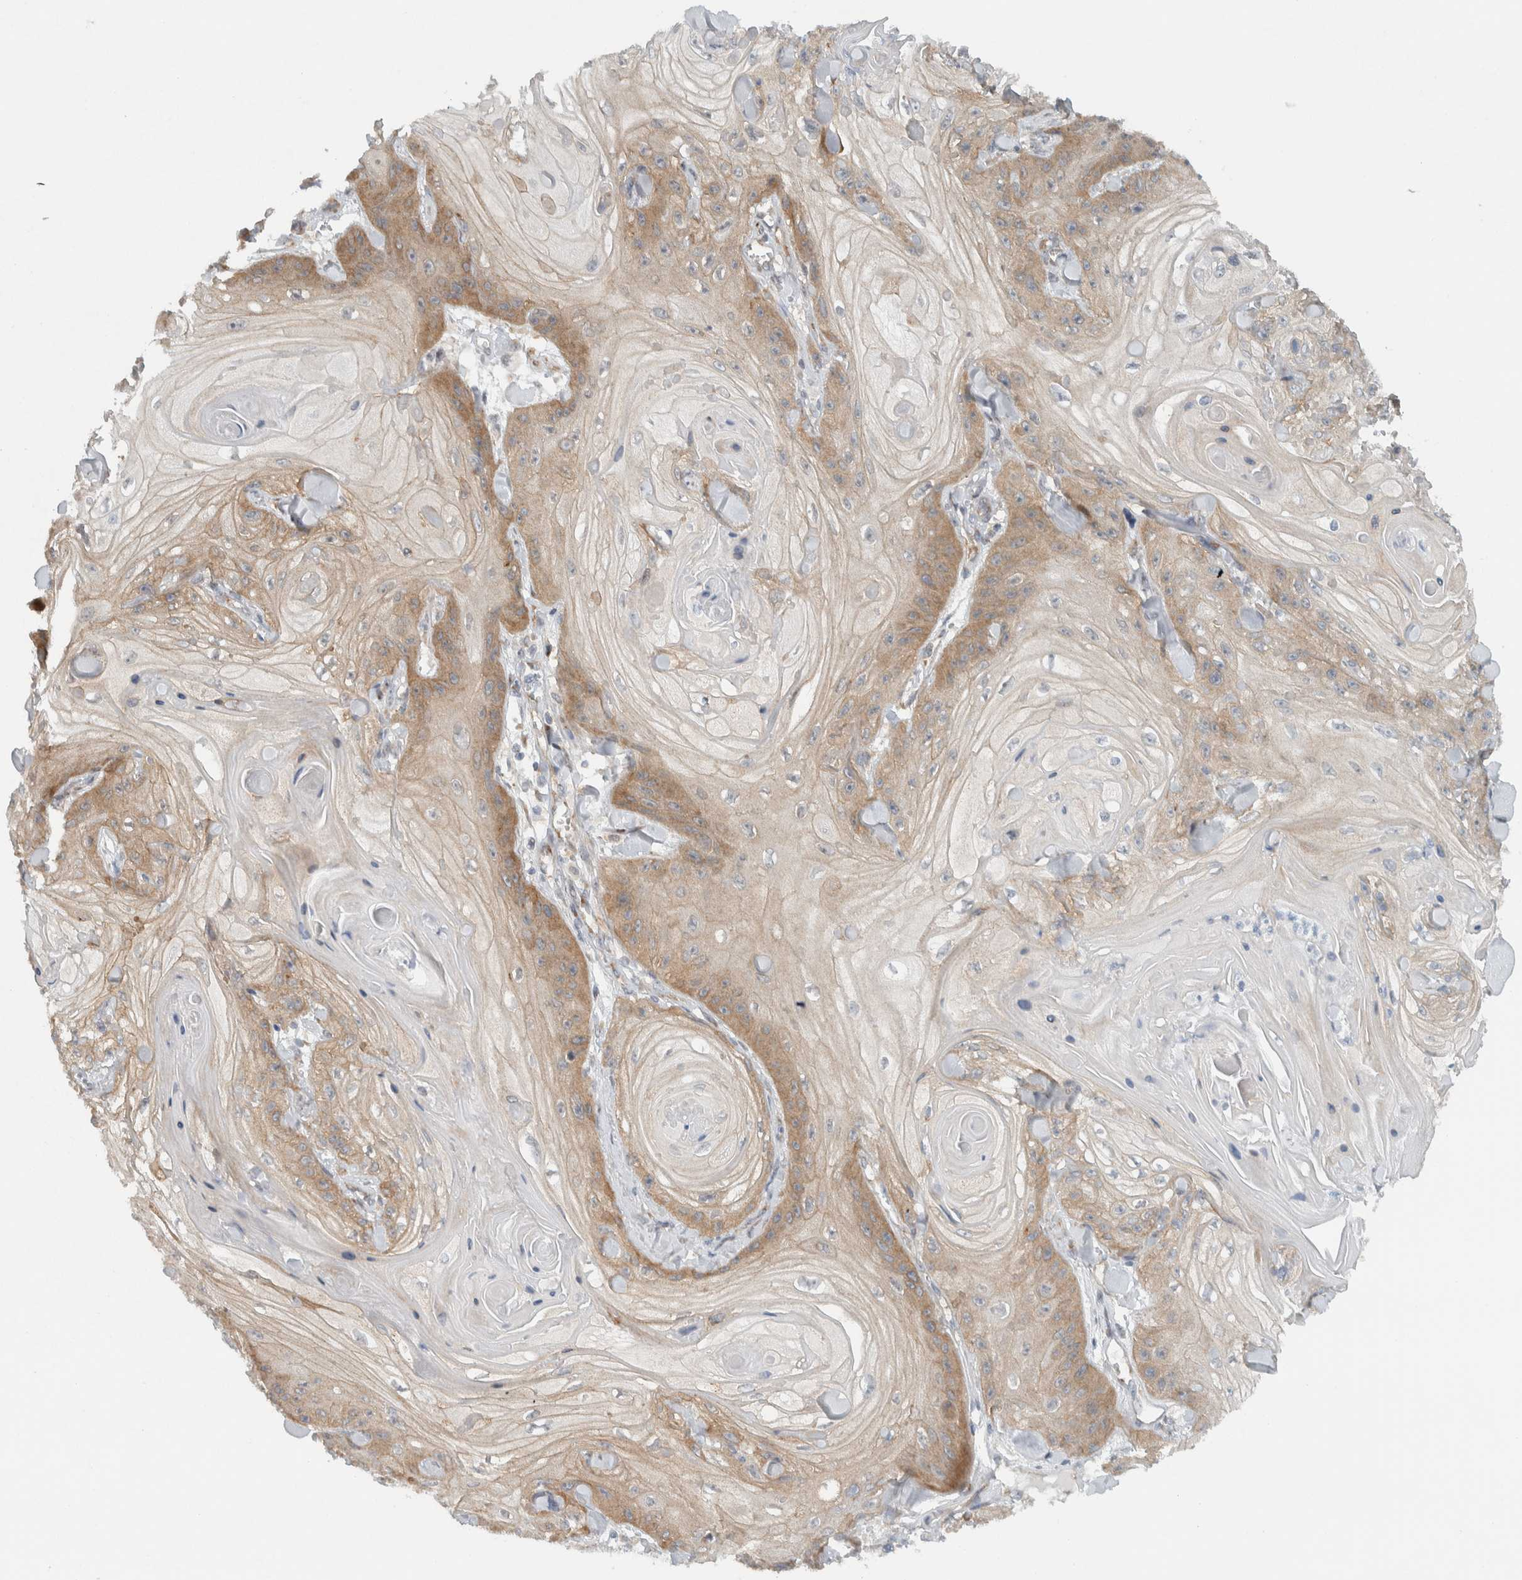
{"staining": {"intensity": "moderate", "quantity": "<25%", "location": "cytoplasmic/membranous"}, "tissue": "skin cancer", "cell_type": "Tumor cells", "image_type": "cancer", "snomed": [{"axis": "morphology", "description": "Squamous cell carcinoma, NOS"}, {"axis": "topography", "description": "Skin"}], "caption": "Human skin cancer (squamous cell carcinoma) stained with a protein marker displays moderate staining in tumor cells.", "gene": "RERE", "patient": {"sex": "male", "age": 74}}